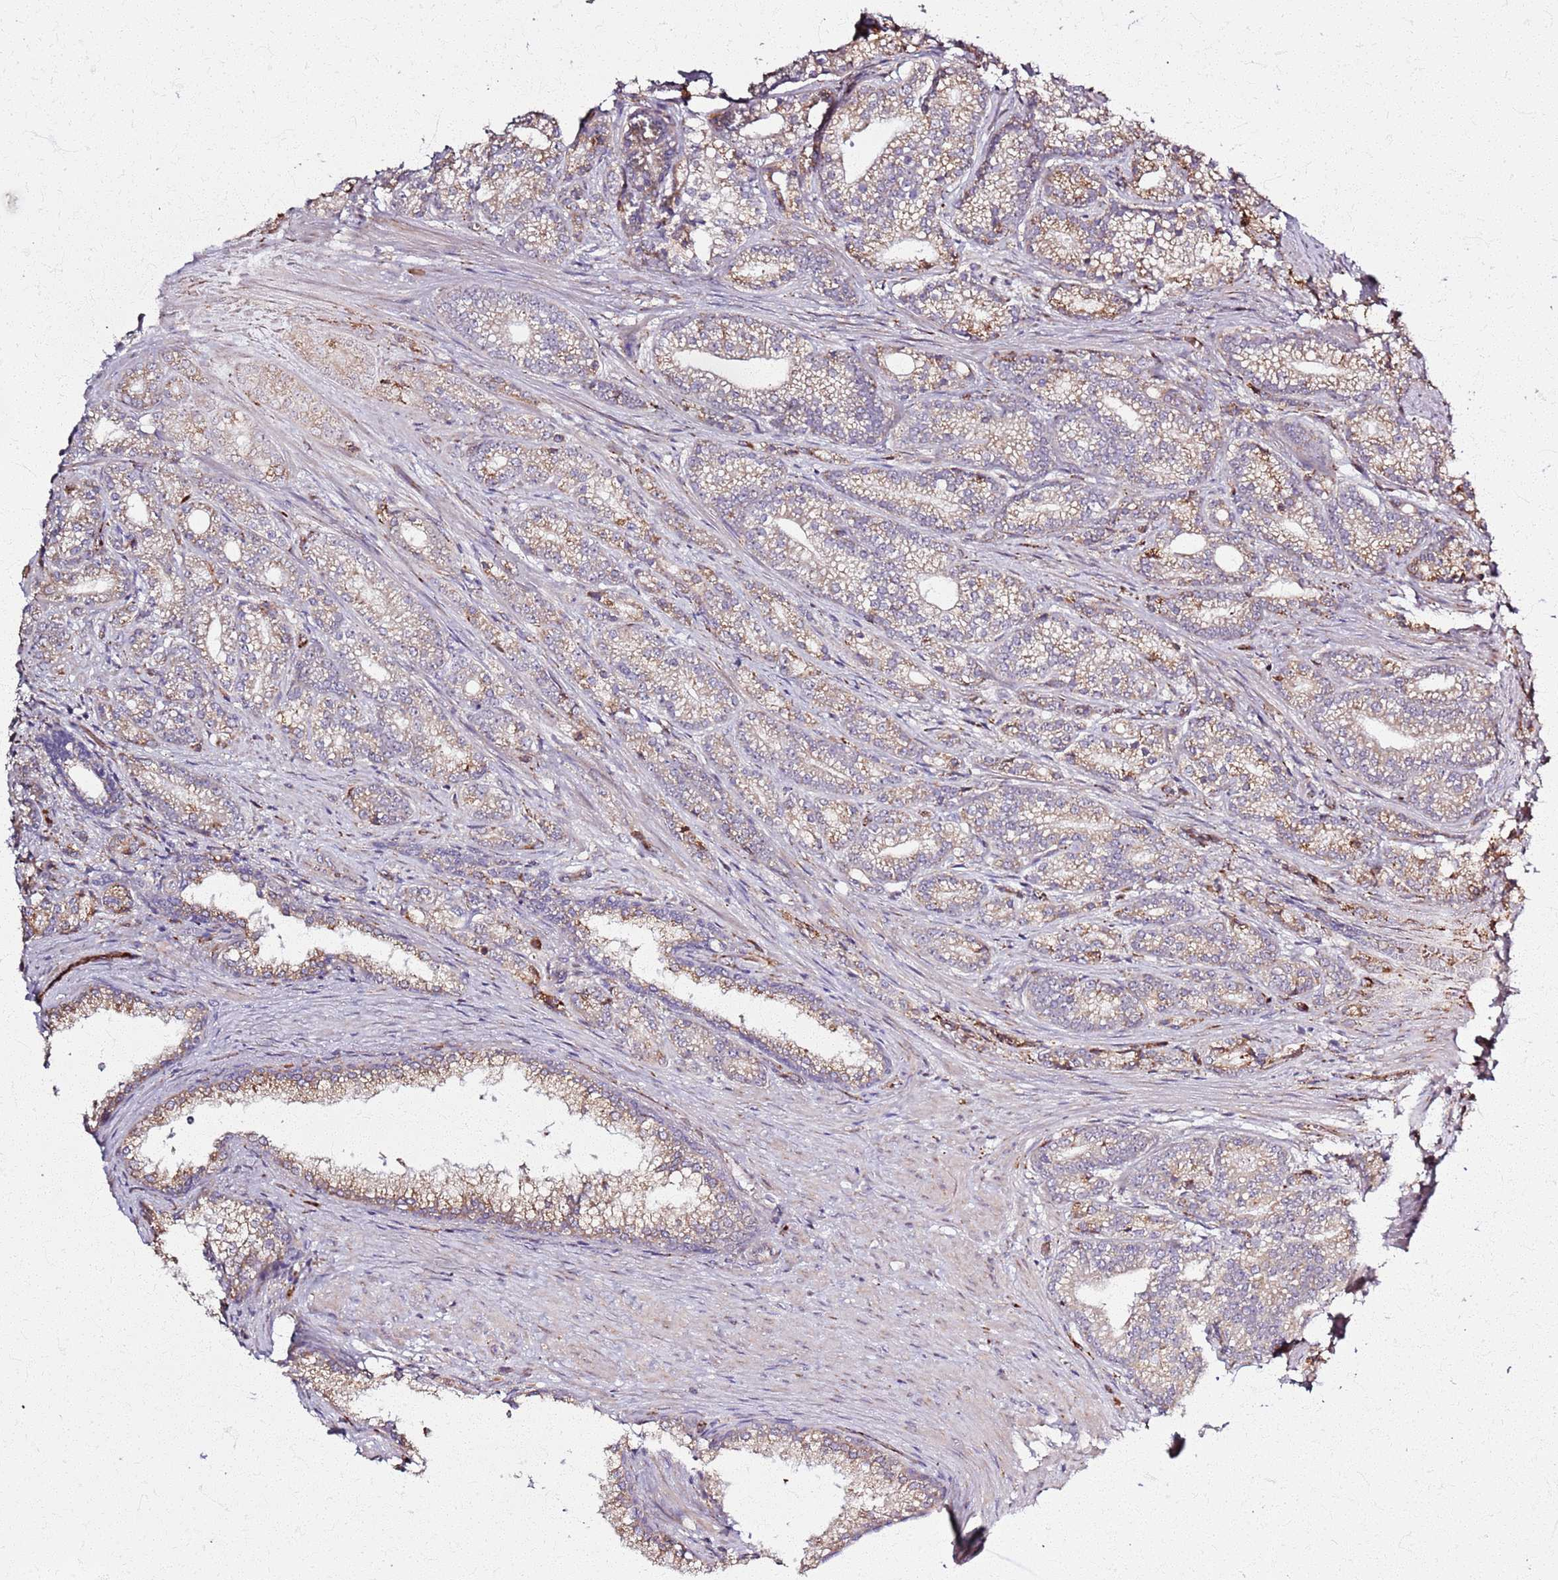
{"staining": {"intensity": "moderate", "quantity": ">75%", "location": "cytoplasmic/membranous"}, "tissue": "prostate cancer", "cell_type": "Tumor cells", "image_type": "cancer", "snomed": [{"axis": "morphology", "description": "Adenocarcinoma, Low grade"}, {"axis": "topography", "description": "Prostate"}], "caption": "About >75% of tumor cells in low-grade adenocarcinoma (prostate) exhibit moderate cytoplasmic/membranous protein expression as visualized by brown immunohistochemical staining.", "gene": "KRI1", "patient": {"sex": "male", "age": 71}}